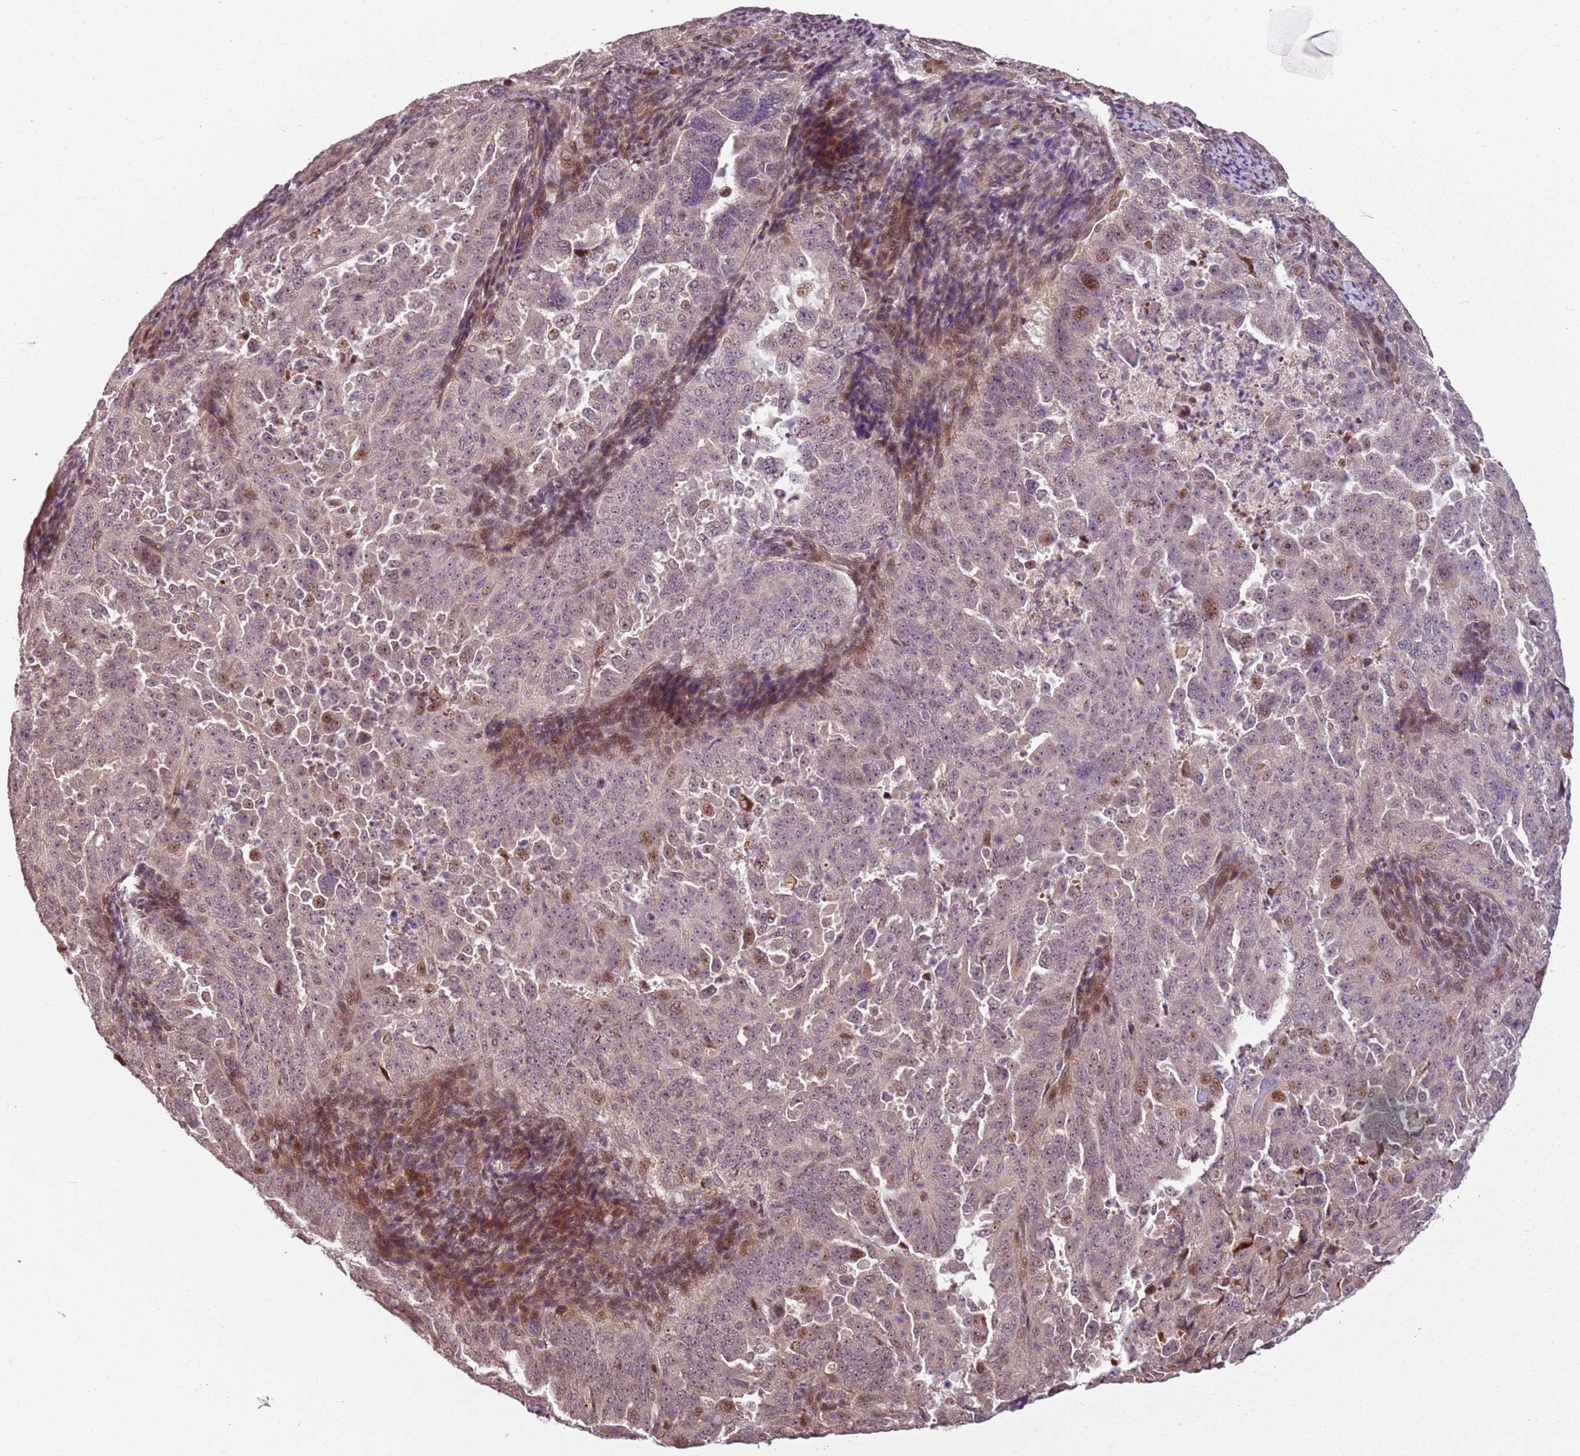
{"staining": {"intensity": "moderate", "quantity": "<25%", "location": "cytoplasmic/membranous,nuclear"}, "tissue": "endometrial cancer", "cell_type": "Tumor cells", "image_type": "cancer", "snomed": [{"axis": "morphology", "description": "Adenocarcinoma, NOS"}, {"axis": "topography", "description": "Endometrium"}], "caption": "Approximately <25% of tumor cells in endometrial cancer reveal moderate cytoplasmic/membranous and nuclear protein positivity as visualized by brown immunohistochemical staining.", "gene": "CHURC1", "patient": {"sex": "female", "age": 65}}